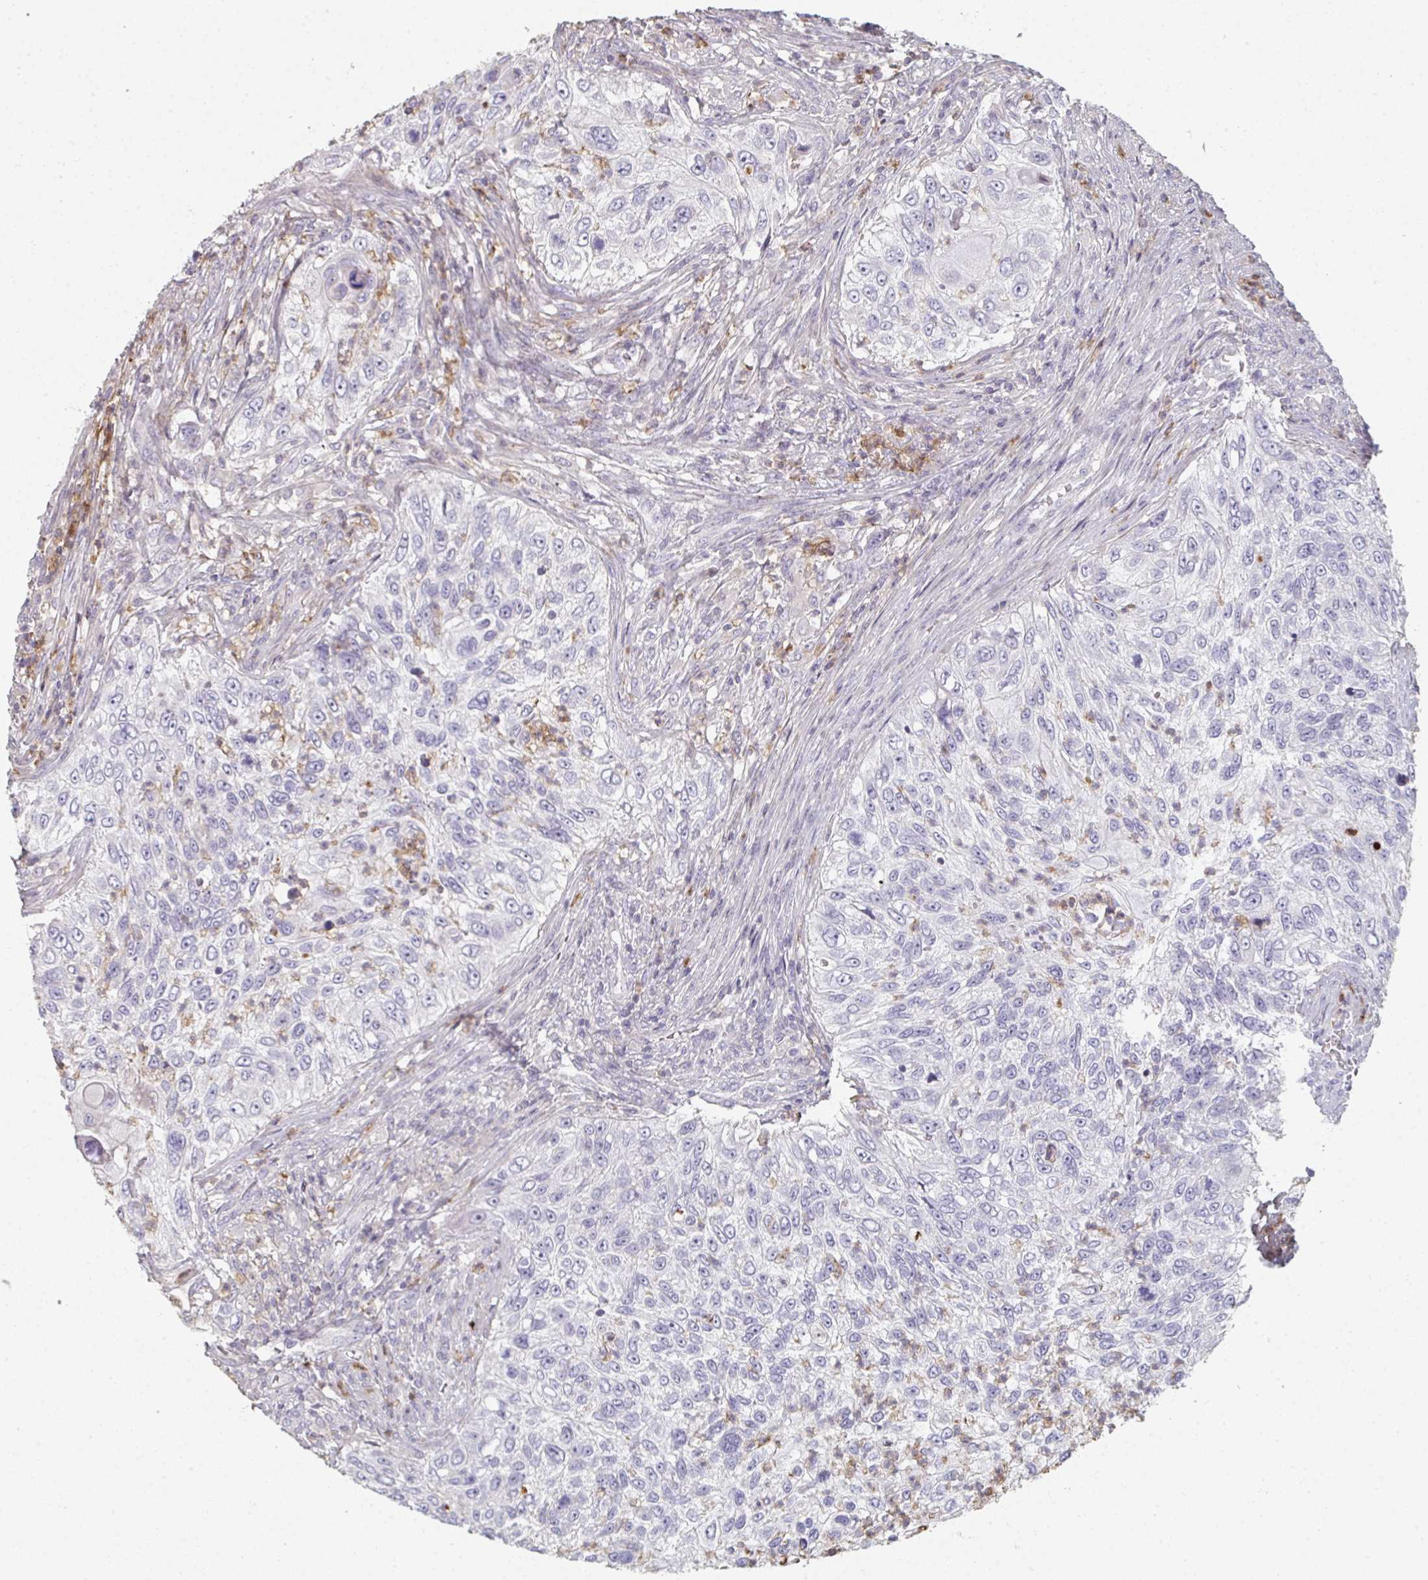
{"staining": {"intensity": "negative", "quantity": "none", "location": "none"}, "tissue": "urothelial cancer", "cell_type": "Tumor cells", "image_type": "cancer", "snomed": [{"axis": "morphology", "description": "Urothelial carcinoma, High grade"}, {"axis": "topography", "description": "Urinary bladder"}], "caption": "Immunohistochemistry of human urothelial cancer exhibits no positivity in tumor cells. (IHC, brightfield microscopy, high magnification).", "gene": "A1CF", "patient": {"sex": "female", "age": 60}}